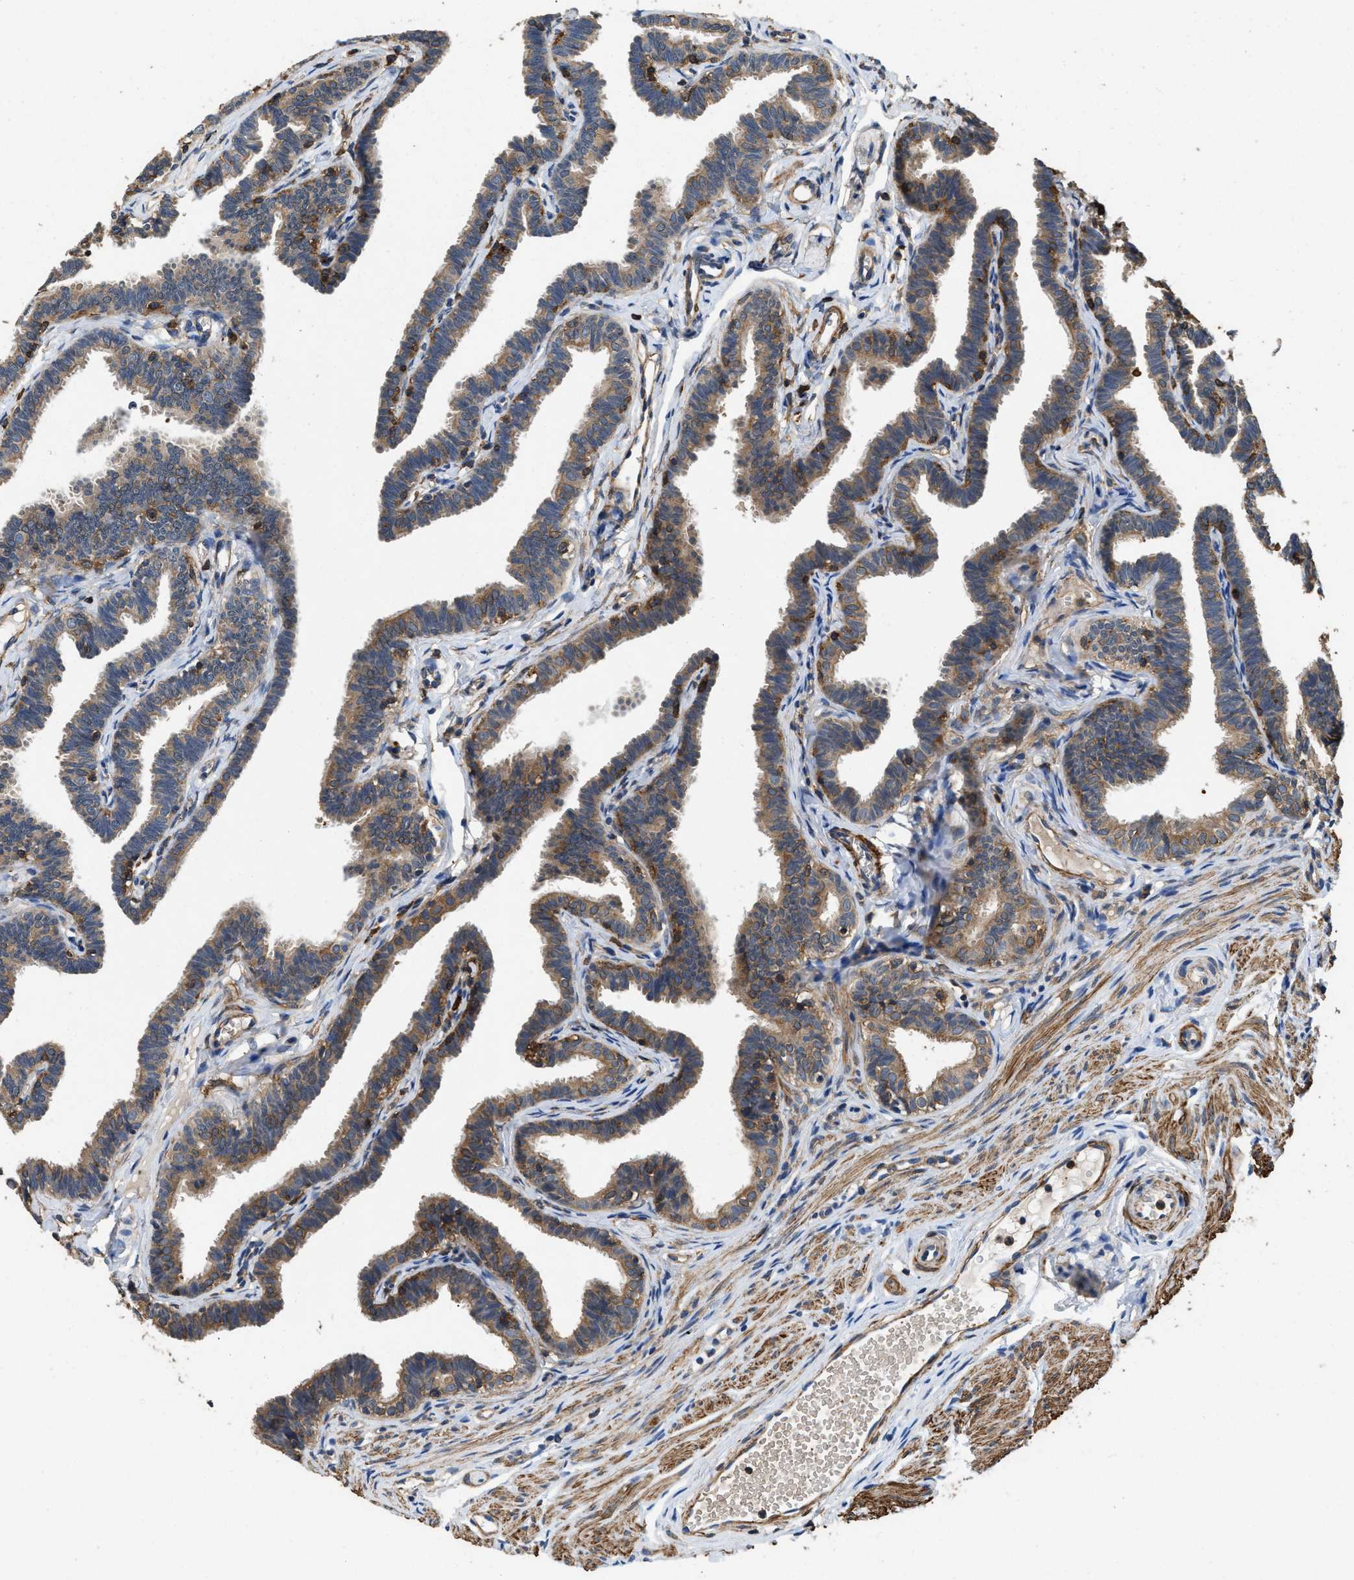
{"staining": {"intensity": "moderate", "quantity": "25%-75%", "location": "cytoplasmic/membranous"}, "tissue": "fallopian tube", "cell_type": "Glandular cells", "image_type": "normal", "snomed": [{"axis": "morphology", "description": "Normal tissue, NOS"}, {"axis": "topography", "description": "Fallopian tube"}, {"axis": "topography", "description": "Ovary"}], "caption": "Protein analysis of normal fallopian tube reveals moderate cytoplasmic/membranous expression in approximately 25%-75% of glandular cells. The staining was performed using DAB, with brown indicating positive protein expression. Nuclei are stained blue with hematoxylin.", "gene": "LINGO2", "patient": {"sex": "female", "age": 23}}